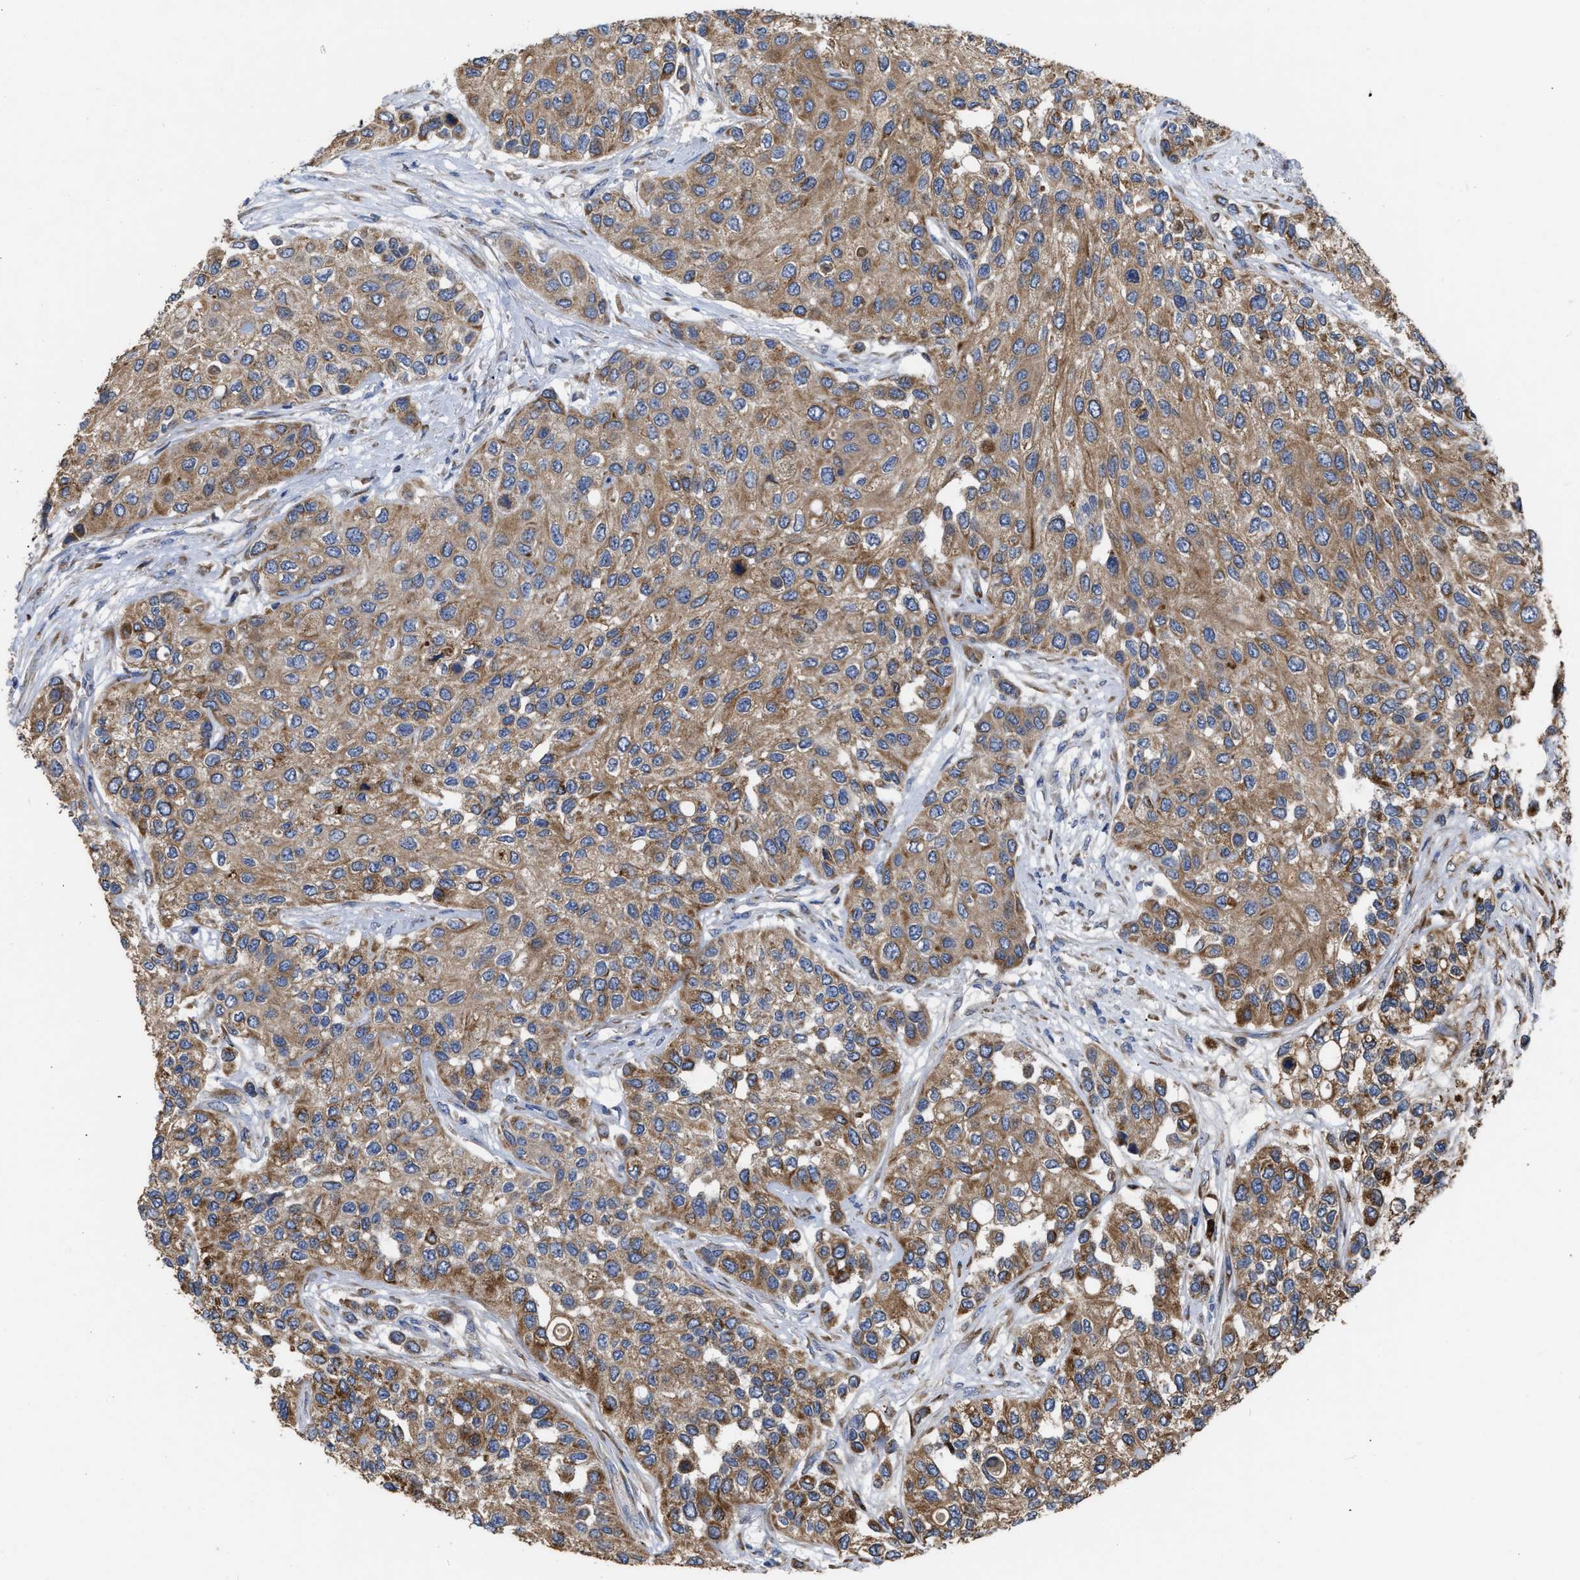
{"staining": {"intensity": "moderate", "quantity": ">75%", "location": "cytoplasmic/membranous"}, "tissue": "urothelial cancer", "cell_type": "Tumor cells", "image_type": "cancer", "snomed": [{"axis": "morphology", "description": "Urothelial carcinoma, High grade"}, {"axis": "topography", "description": "Urinary bladder"}], "caption": "IHC staining of urothelial cancer, which demonstrates medium levels of moderate cytoplasmic/membranous staining in about >75% of tumor cells indicating moderate cytoplasmic/membranous protein positivity. The staining was performed using DAB (3,3'-diaminobenzidine) (brown) for protein detection and nuclei were counterstained in hematoxylin (blue).", "gene": "AK2", "patient": {"sex": "female", "age": 56}}